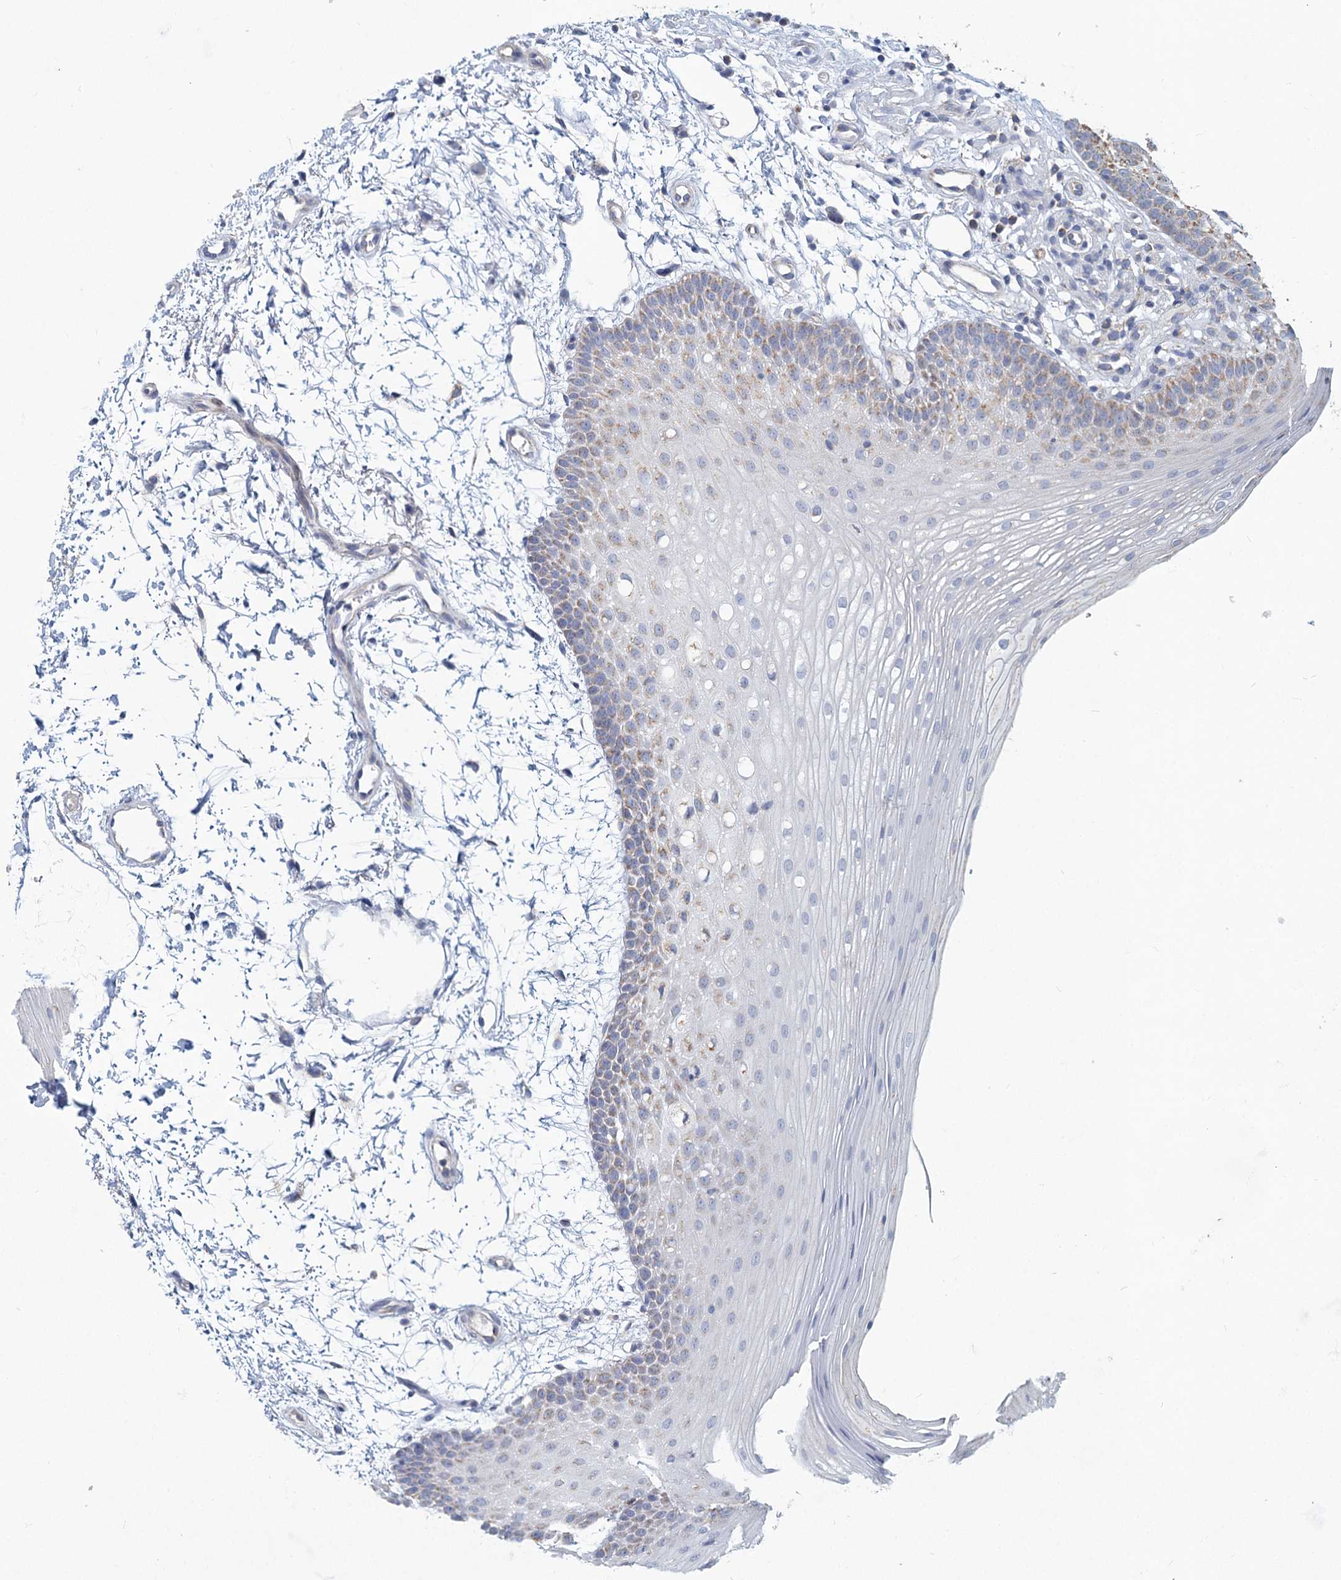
{"staining": {"intensity": "weak", "quantity": "25%-75%", "location": "cytoplasmic/membranous"}, "tissue": "oral mucosa", "cell_type": "Squamous epithelial cells", "image_type": "normal", "snomed": [{"axis": "morphology", "description": "Normal tissue, NOS"}, {"axis": "topography", "description": "Oral tissue"}], "caption": "Human oral mucosa stained with a brown dye exhibits weak cytoplasmic/membranous positive staining in about 25%-75% of squamous epithelial cells.", "gene": "NDUFC2", "patient": {"sex": "male", "age": 68}}